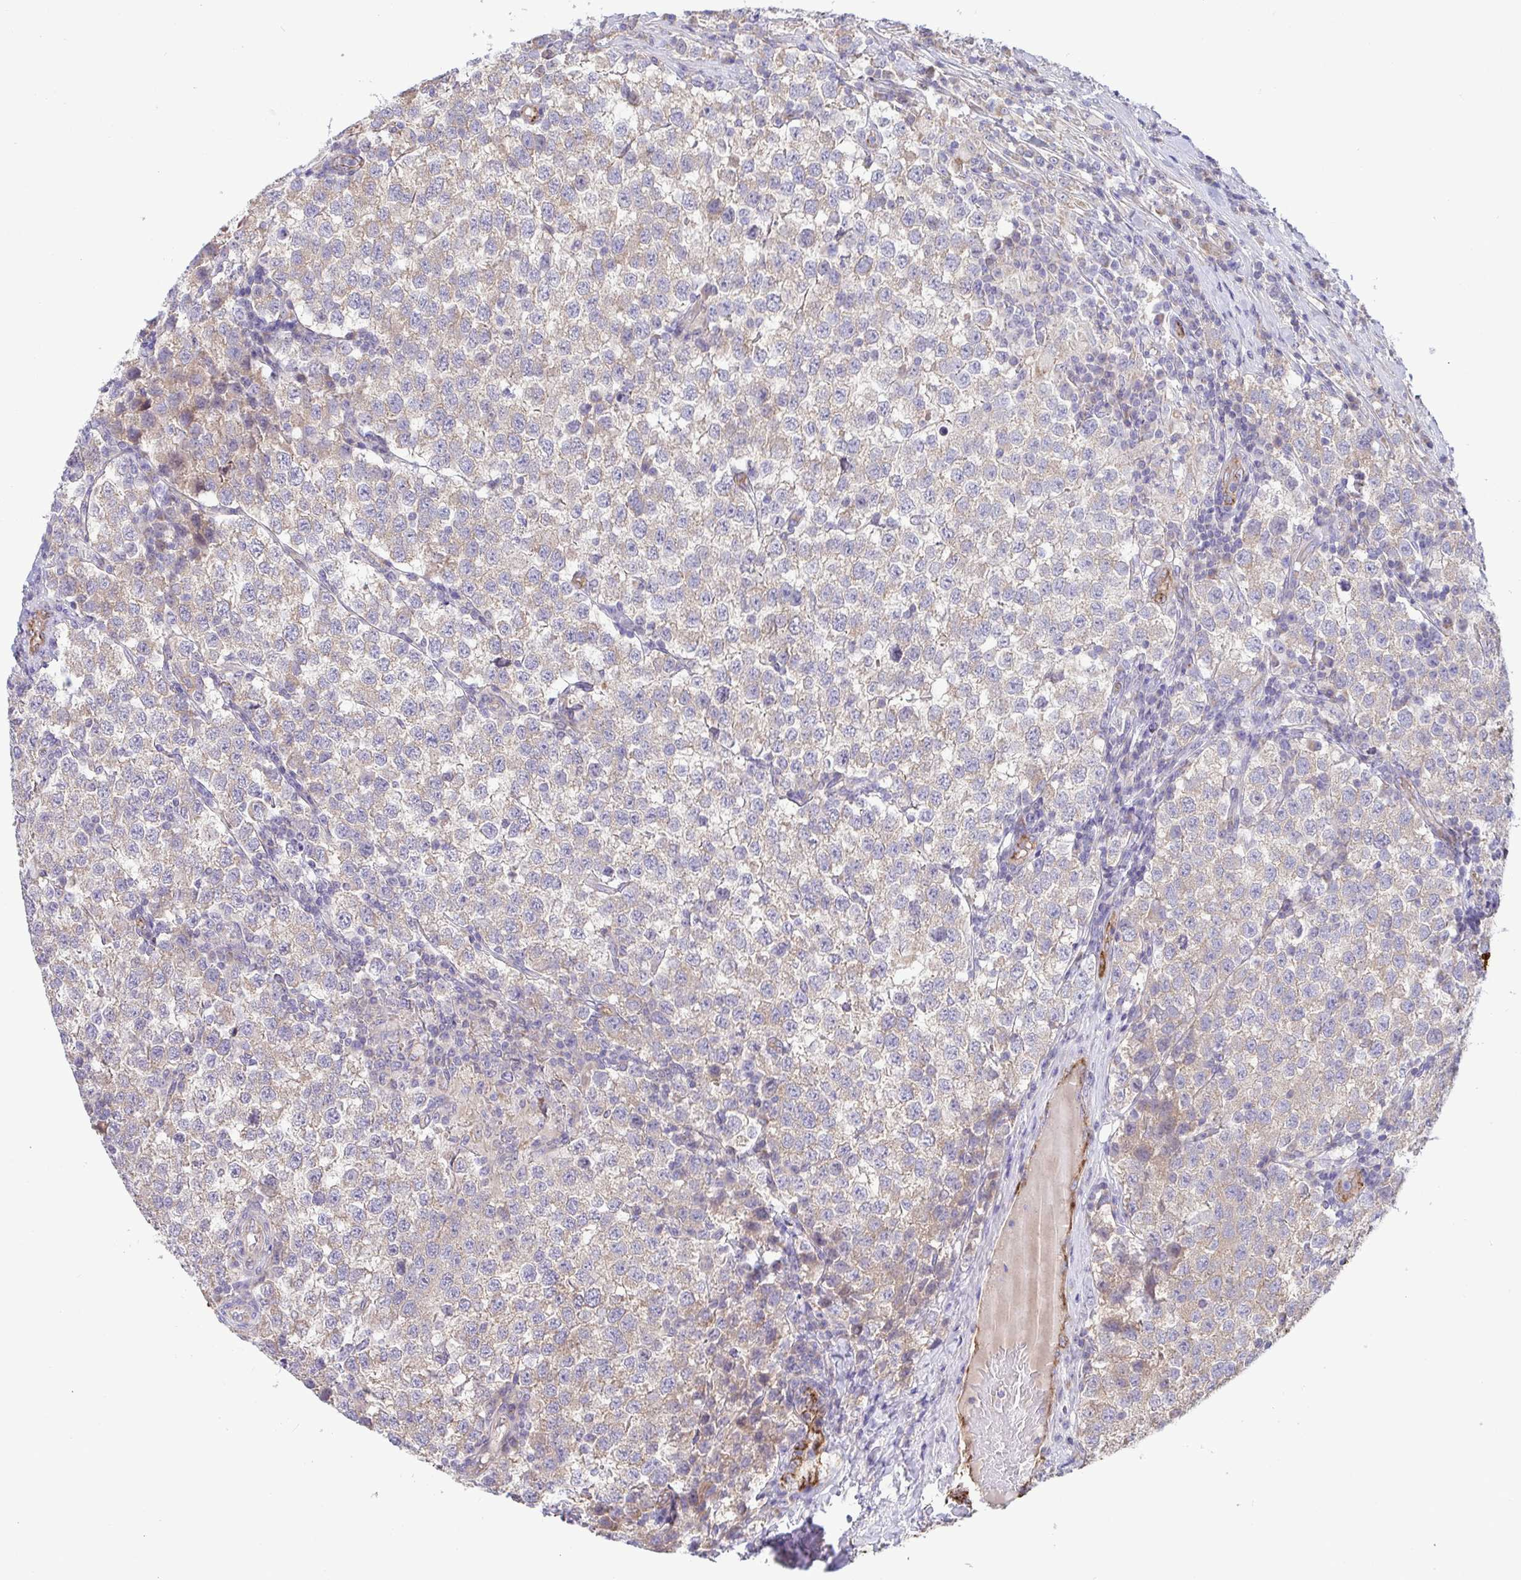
{"staining": {"intensity": "weak", "quantity": "<25%", "location": "cytoplasmic/membranous"}, "tissue": "testis cancer", "cell_type": "Tumor cells", "image_type": "cancer", "snomed": [{"axis": "morphology", "description": "Seminoma, NOS"}, {"axis": "topography", "description": "Testis"}], "caption": "Protein analysis of seminoma (testis) displays no significant expression in tumor cells. The staining is performed using DAB brown chromogen with nuclei counter-stained in using hematoxylin.", "gene": "IL37", "patient": {"sex": "male", "age": 34}}